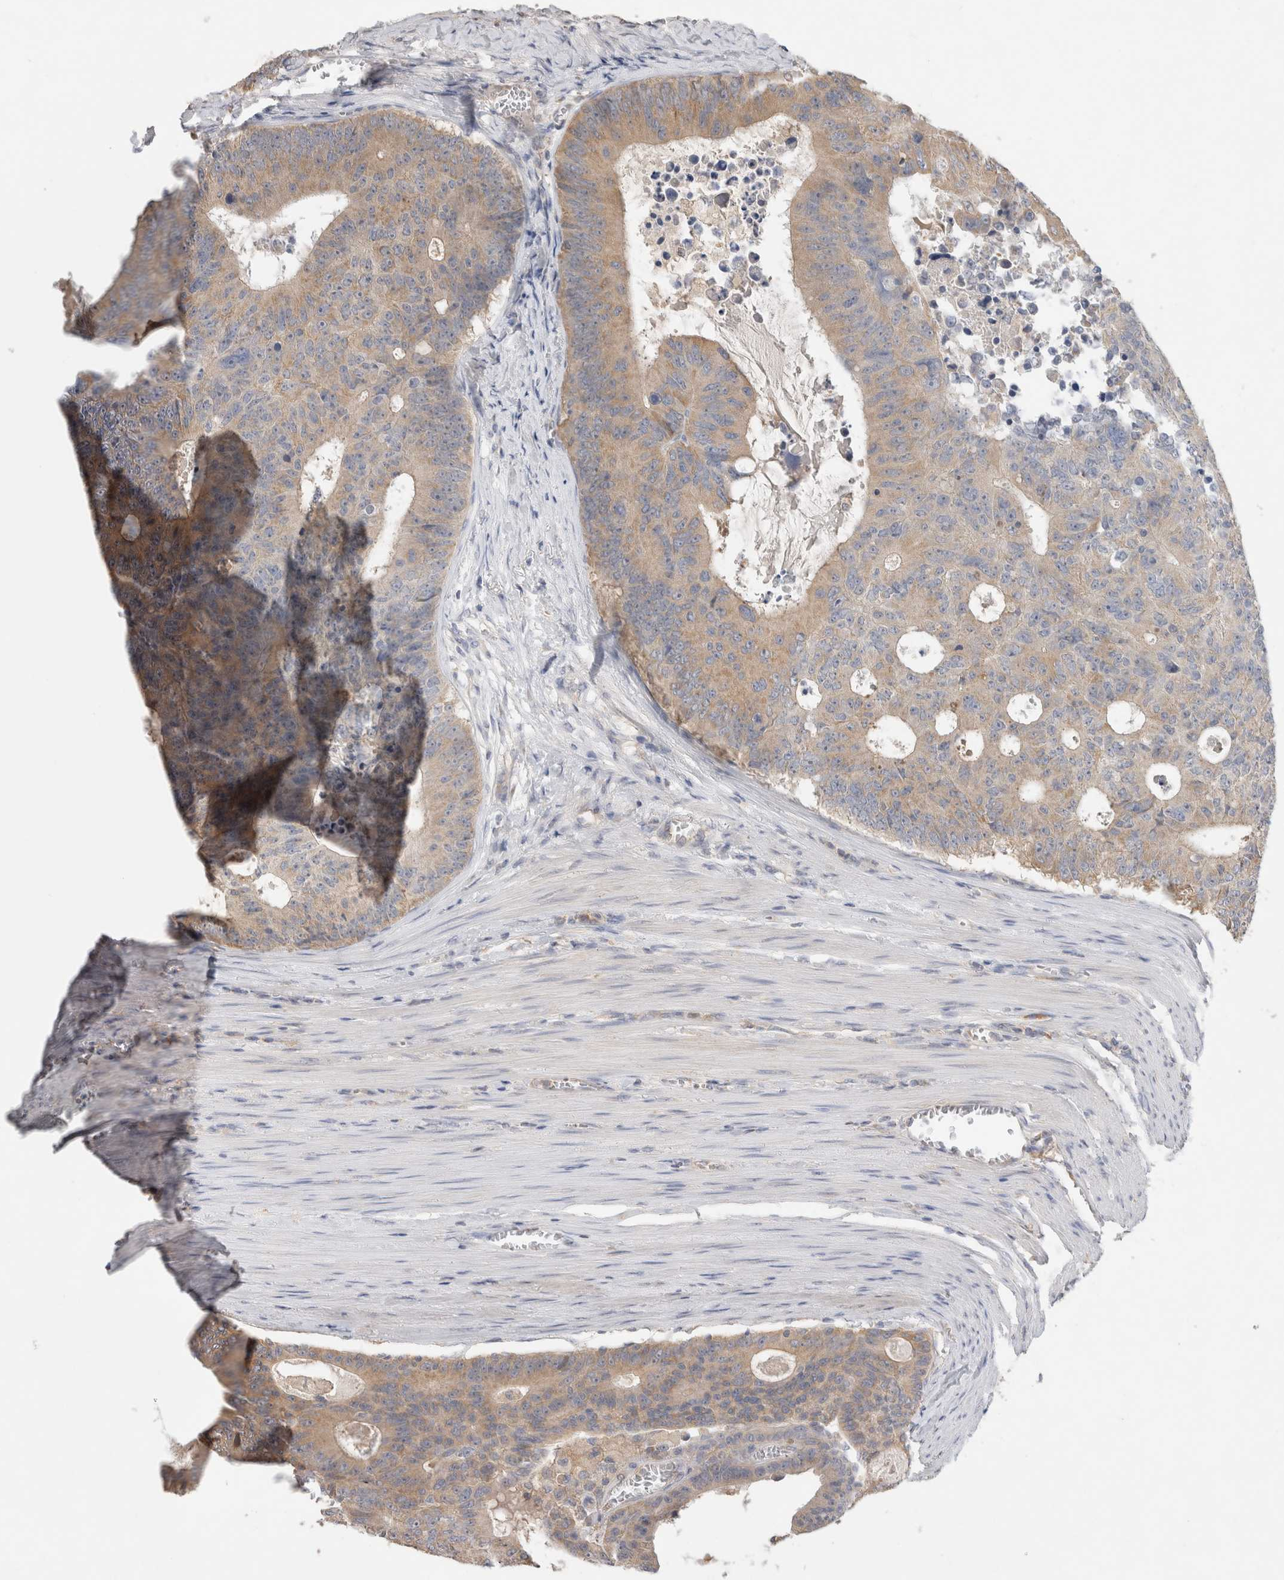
{"staining": {"intensity": "weak", "quantity": ">75%", "location": "cytoplasmic/membranous"}, "tissue": "colorectal cancer", "cell_type": "Tumor cells", "image_type": "cancer", "snomed": [{"axis": "morphology", "description": "Adenocarcinoma, NOS"}, {"axis": "topography", "description": "Colon"}], "caption": "DAB (3,3'-diaminobenzidine) immunohistochemical staining of colorectal cancer (adenocarcinoma) displays weak cytoplasmic/membranous protein staining in about >75% of tumor cells. The protein of interest is shown in brown color, while the nuclei are stained blue.", "gene": "GAS1", "patient": {"sex": "male", "age": 87}}